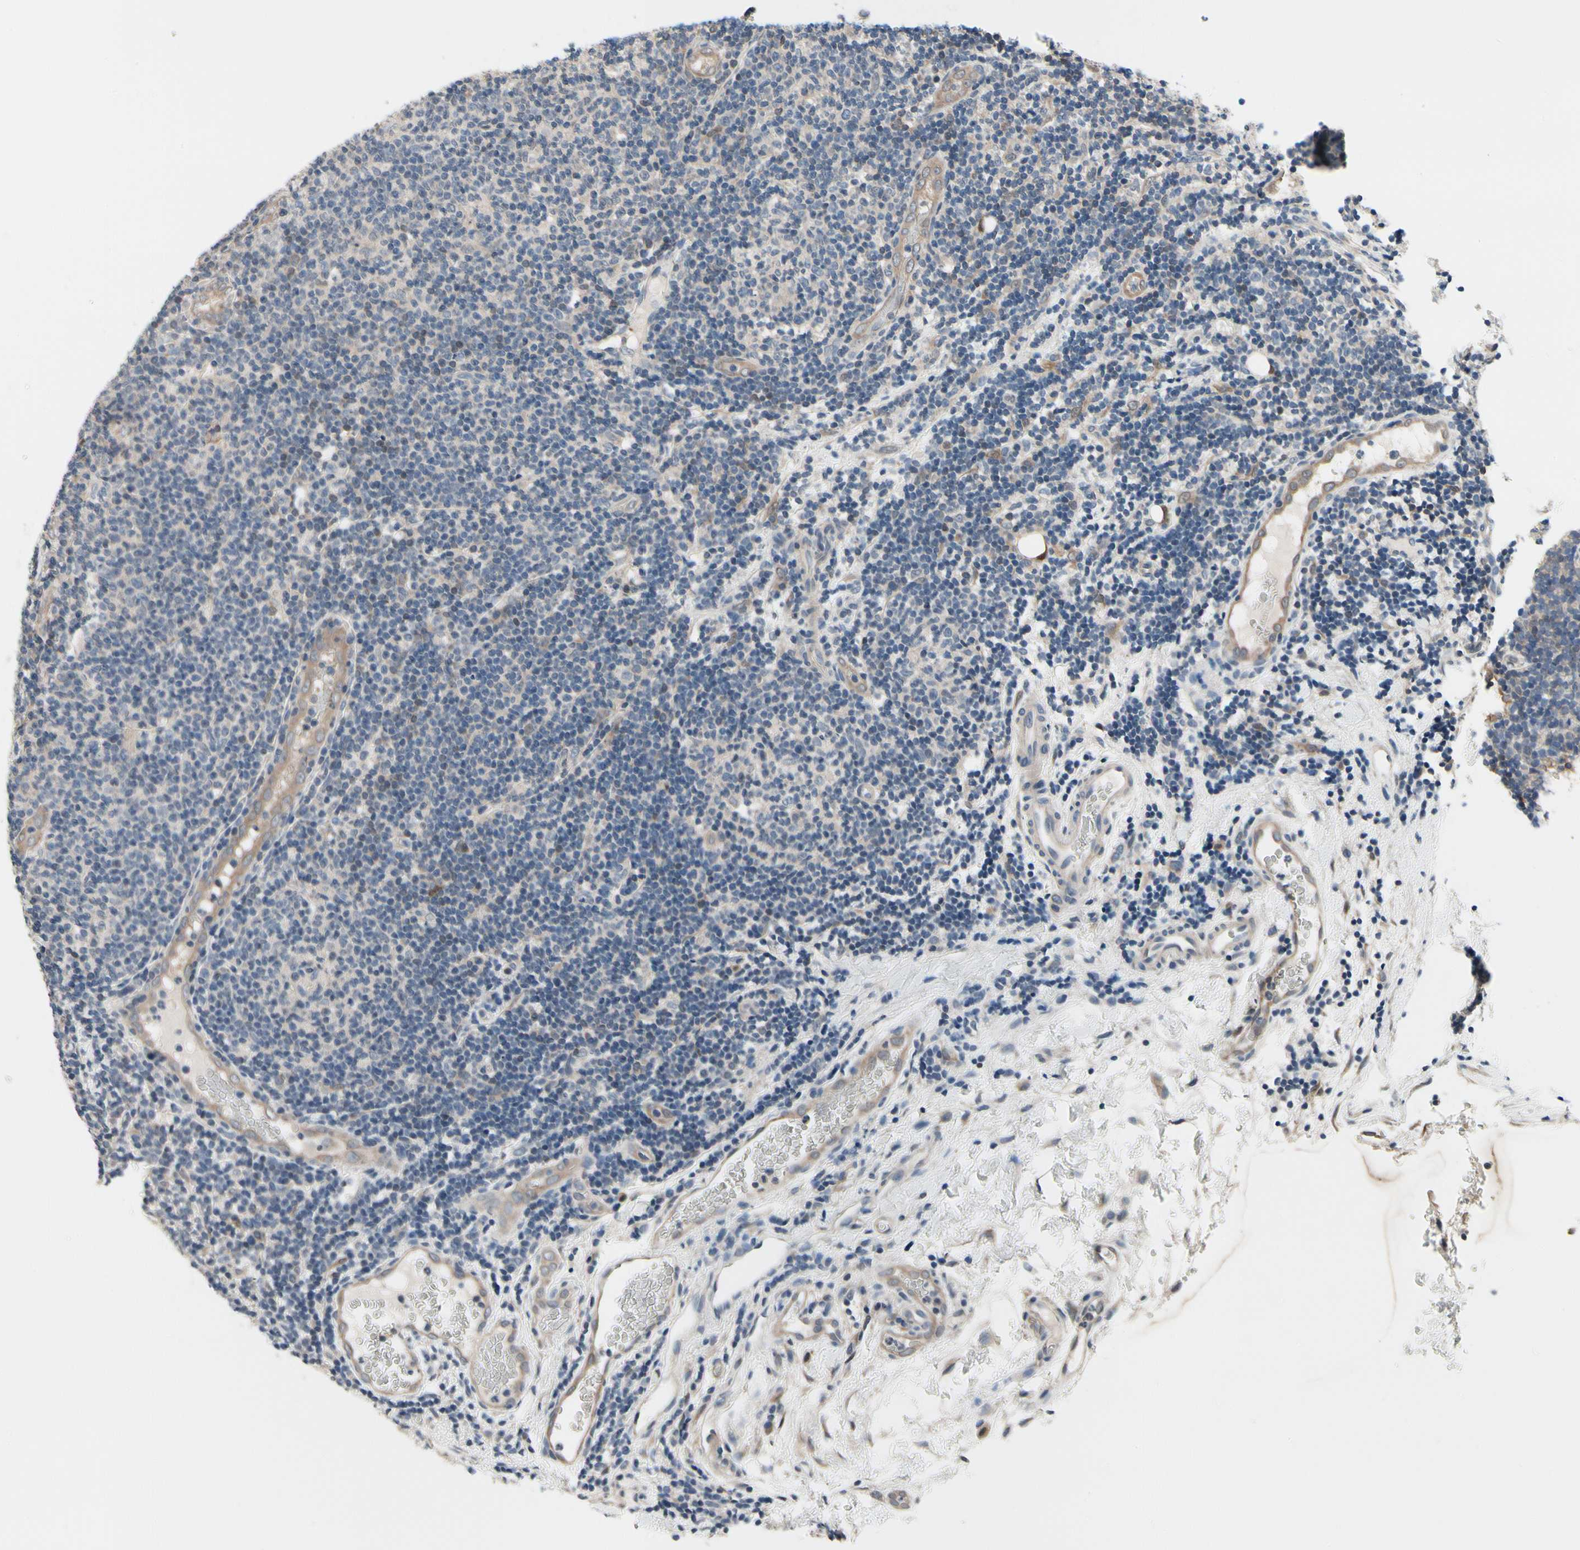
{"staining": {"intensity": "weak", "quantity": ">75%", "location": "nuclear"}, "tissue": "lymphoma", "cell_type": "Tumor cells", "image_type": "cancer", "snomed": [{"axis": "morphology", "description": "Malignant lymphoma, non-Hodgkin's type, Low grade"}, {"axis": "topography", "description": "Lymph node"}], "caption": "A histopathology image of lymphoma stained for a protein reveals weak nuclear brown staining in tumor cells. (Stains: DAB in brown, nuclei in blue, Microscopy: brightfield microscopy at high magnification).", "gene": "PRDX6", "patient": {"sex": "male", "age": 83}}